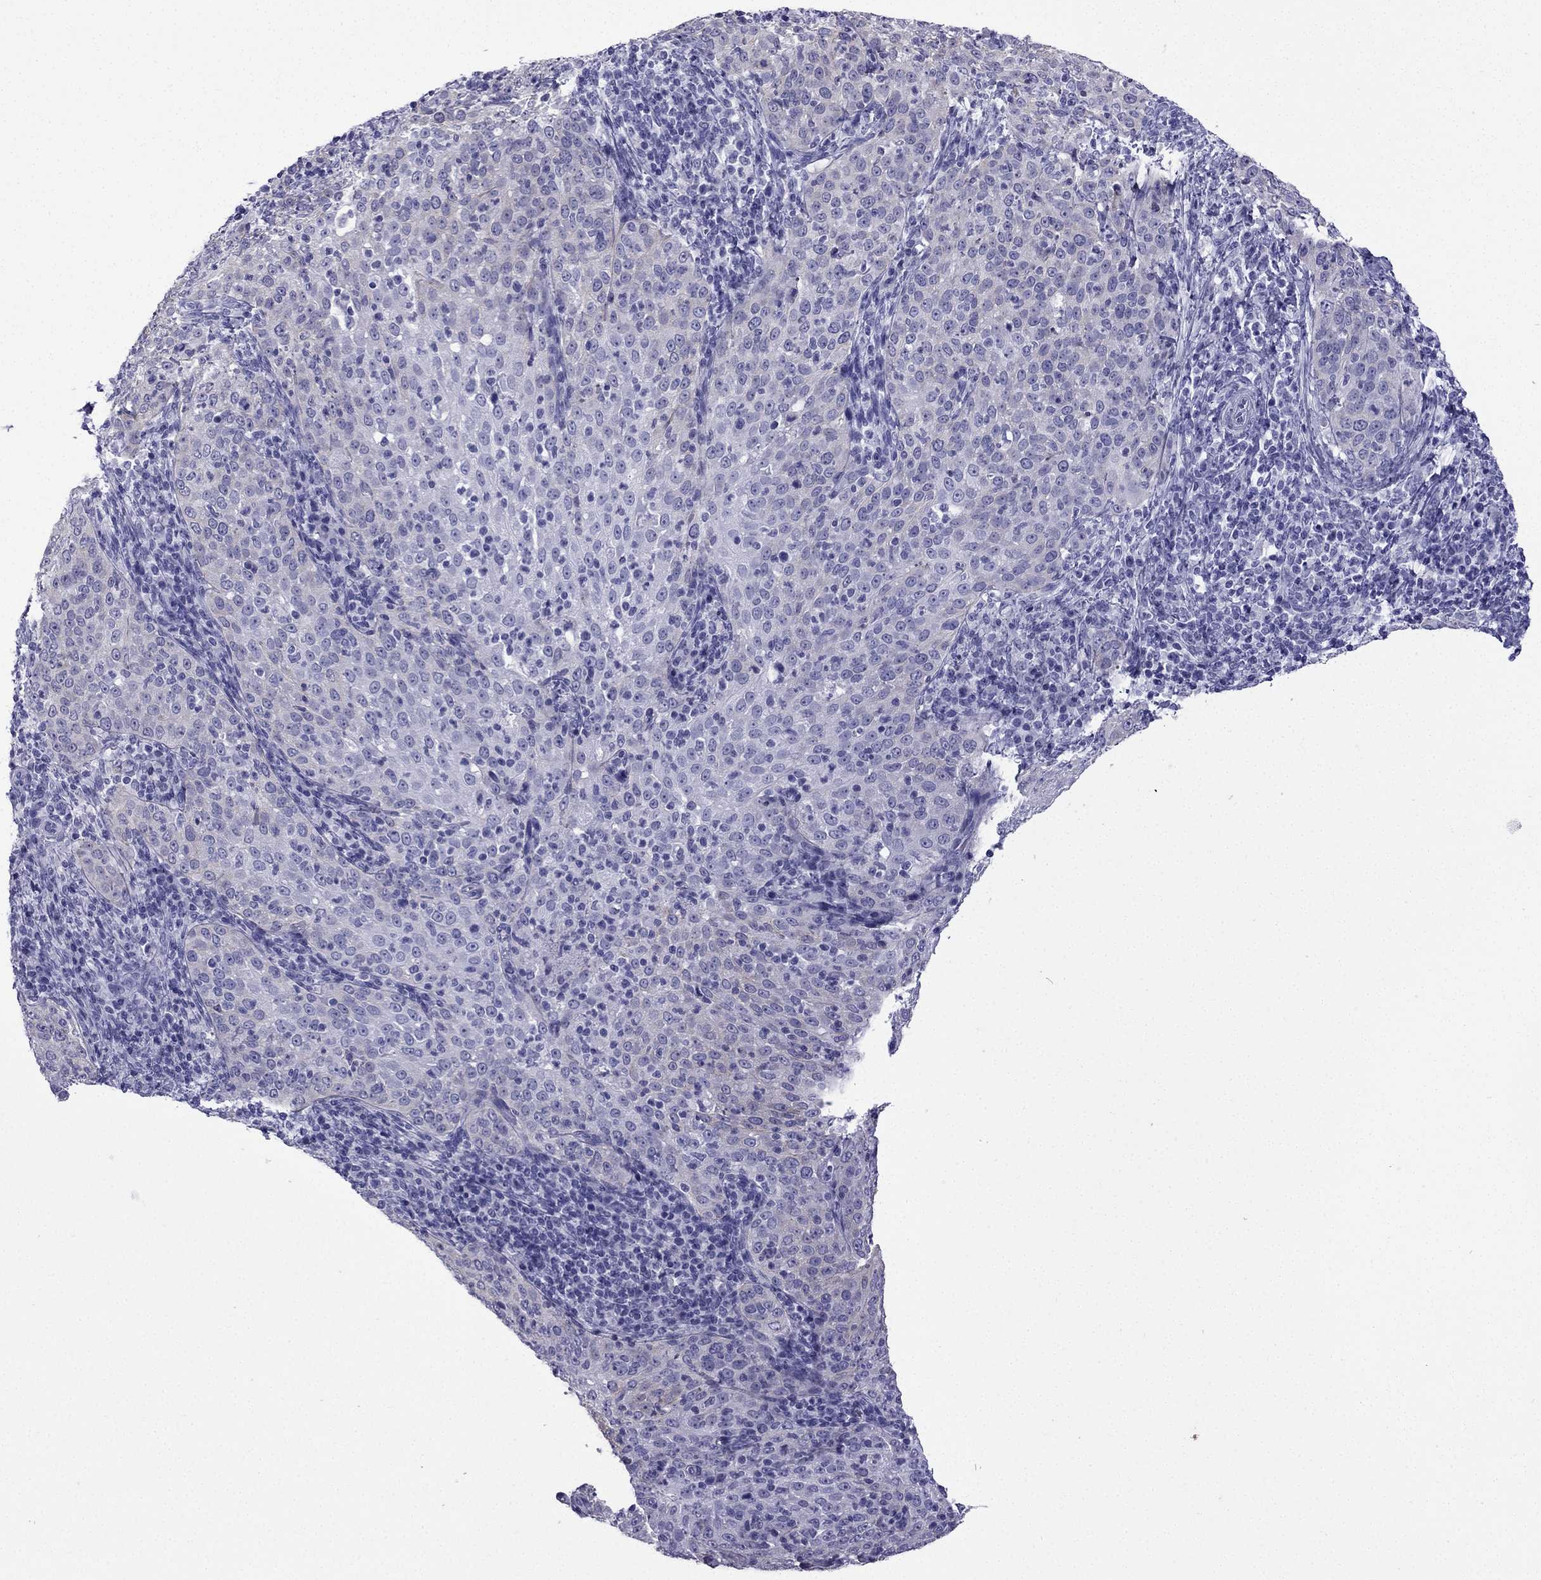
{"staining": {"intensity": "negative", "quantity": "none", "location": "none"}, "tissue": "cervical cancer", "cell_type": "Tumor cells", "image_type": "cancer", "snomed": [{"axis": "morphology", "description": "Squamous cell carcinoma, NOS"}, {"axis": "topography", "description": "Cervix"}], "caption": "High power microscopy photomicrograph of an IHC micrograph of squamous cell carcinoma (cervical), revealing no significant positivity in tumor cells.", "gene": "GJA8", "patient": {"sex": "female", "age": 51}}